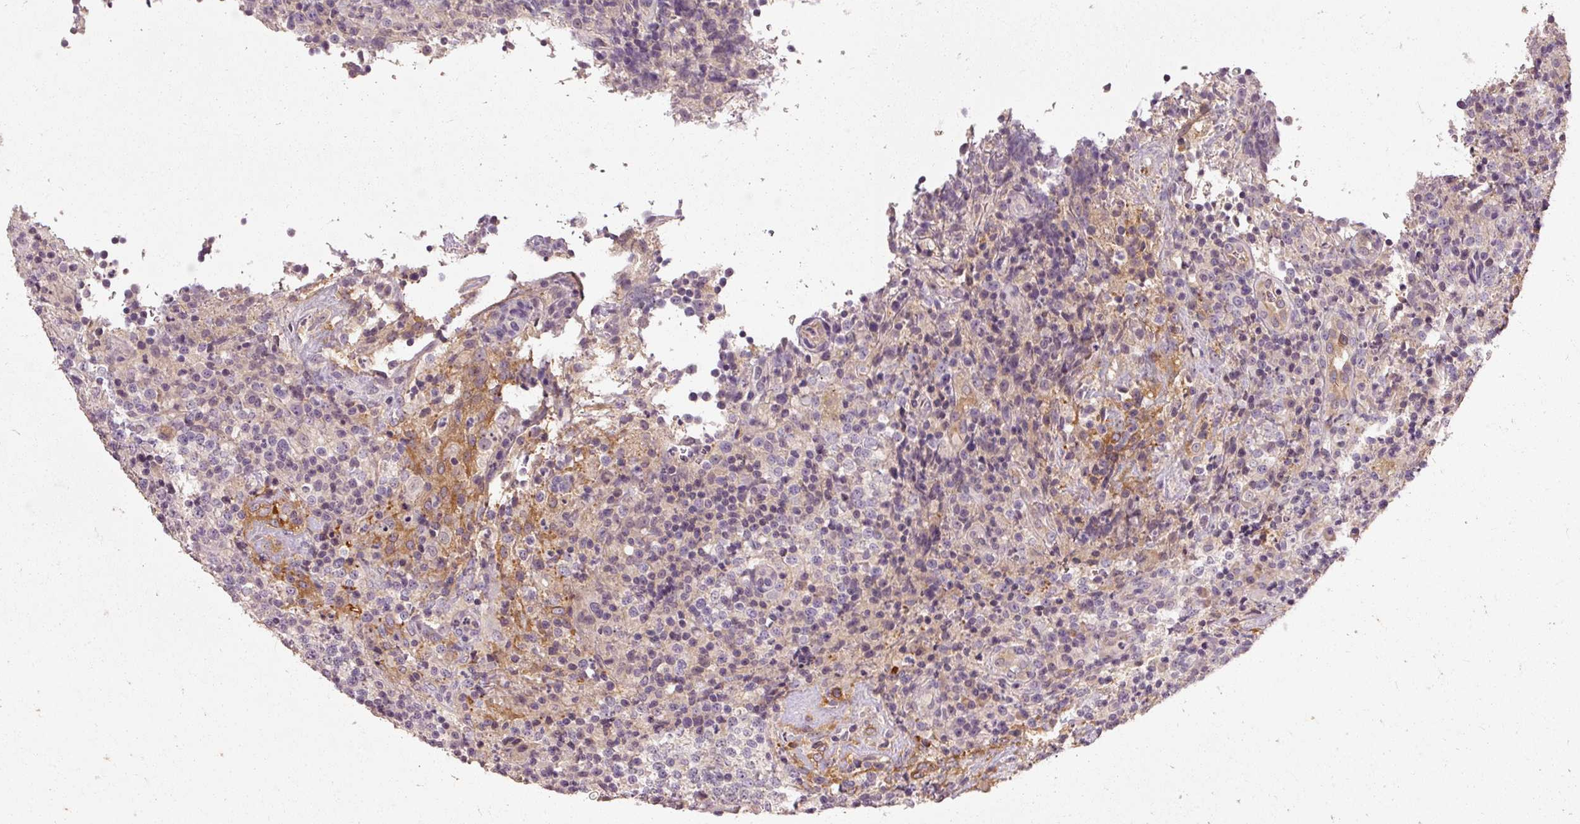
{"staining": {"intensity": "negative", "quantity": "none", "location": "none"}, "tissue": "lymphoma", "cell_type": "Tumor cells", "image_type": "cancer", "snomed": [{"axis": "morphology", "description": "Malignant lymphoma, non-Hodgkin's type, High grade"}, {"axis": "topography", "description": "Lymph node"}], "caption": "A high-resolution micrograph shows IHC staining of malignant lymphoma, non-Hodgkin's type (high-grade), which reveals no significant positivity in tumor cells.", "gene": "CFAP65", "patient": {"sex": "male", "age": 54}}